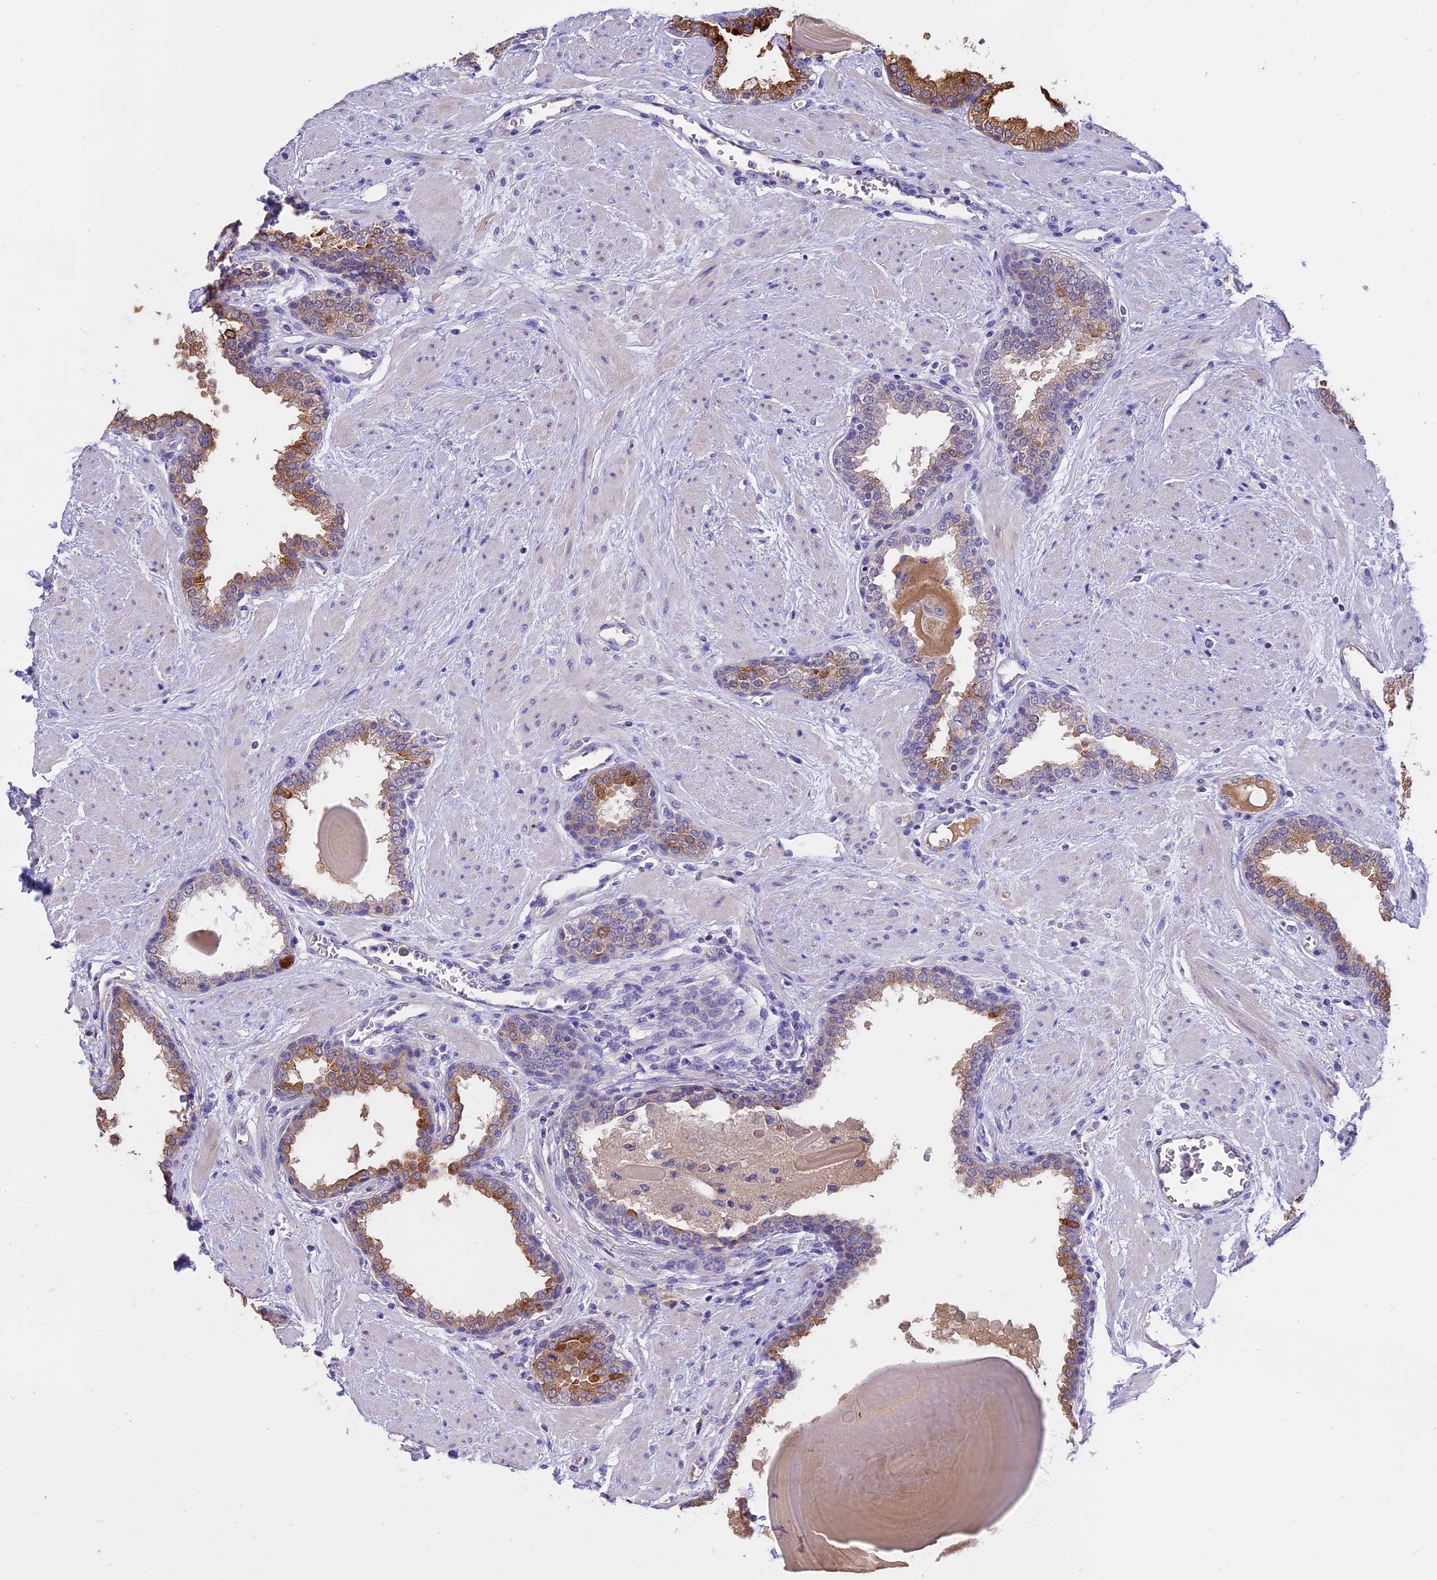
{"staining": {"intensity": "strong", "quantity": "25%-75%", "location": "cytoplasmic/membranous"}, "tissue": "prostate", "cell_type": "Glandular cells", "image_type": "normal", "snomed": [{"axis": "morphology", "description": "Normal tissue, NOS"}, {"axis": "topography", "description": "Prostate"}], "caption": "A brown stain highlights strong cytoplasmic/membranous expression of a protein in glandular cells of unremarkable human prostate.", "gene": "WFDC2", "patient": {"sex": "male", "age": 51}}